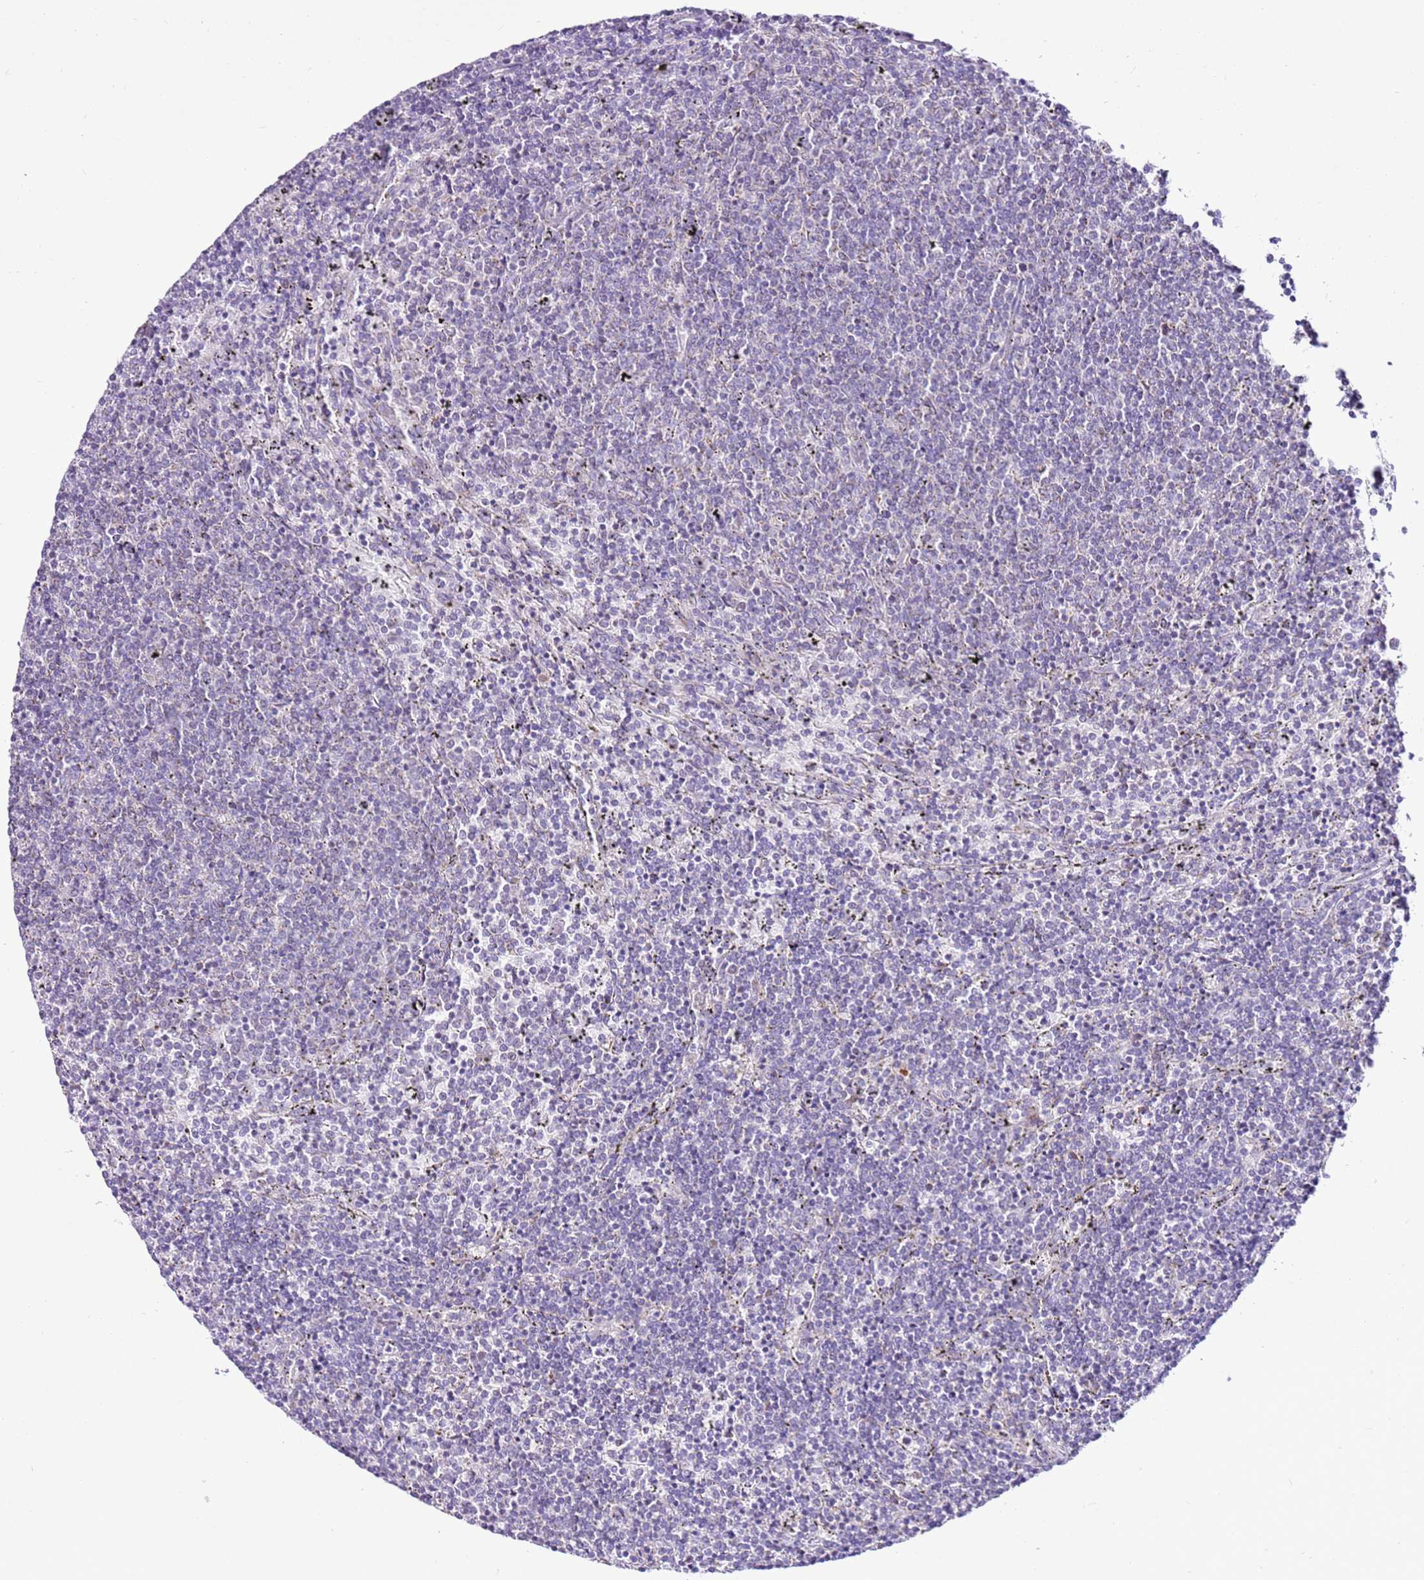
{"staining": {"intensity": "negative", "quantity": "none", "location": "none"}, "tissue": "lymphoma", "cell_type": "Tumor cells", "image_type": "cancer", "snomed": [{"axis": "morphology", "description": "Malignant lymphoma, non-Hodgkin's type, Low grade"}, {"axis": "topography", "description": "Spleen"}], "caption": "The histopathology image demonstrates no significant positivity in tumor cells of malignant lymphoma, non-Hodgkin's type (low-grade).", "gene": "MRPL36", "patient": {"sex": "female", "age": 50}}